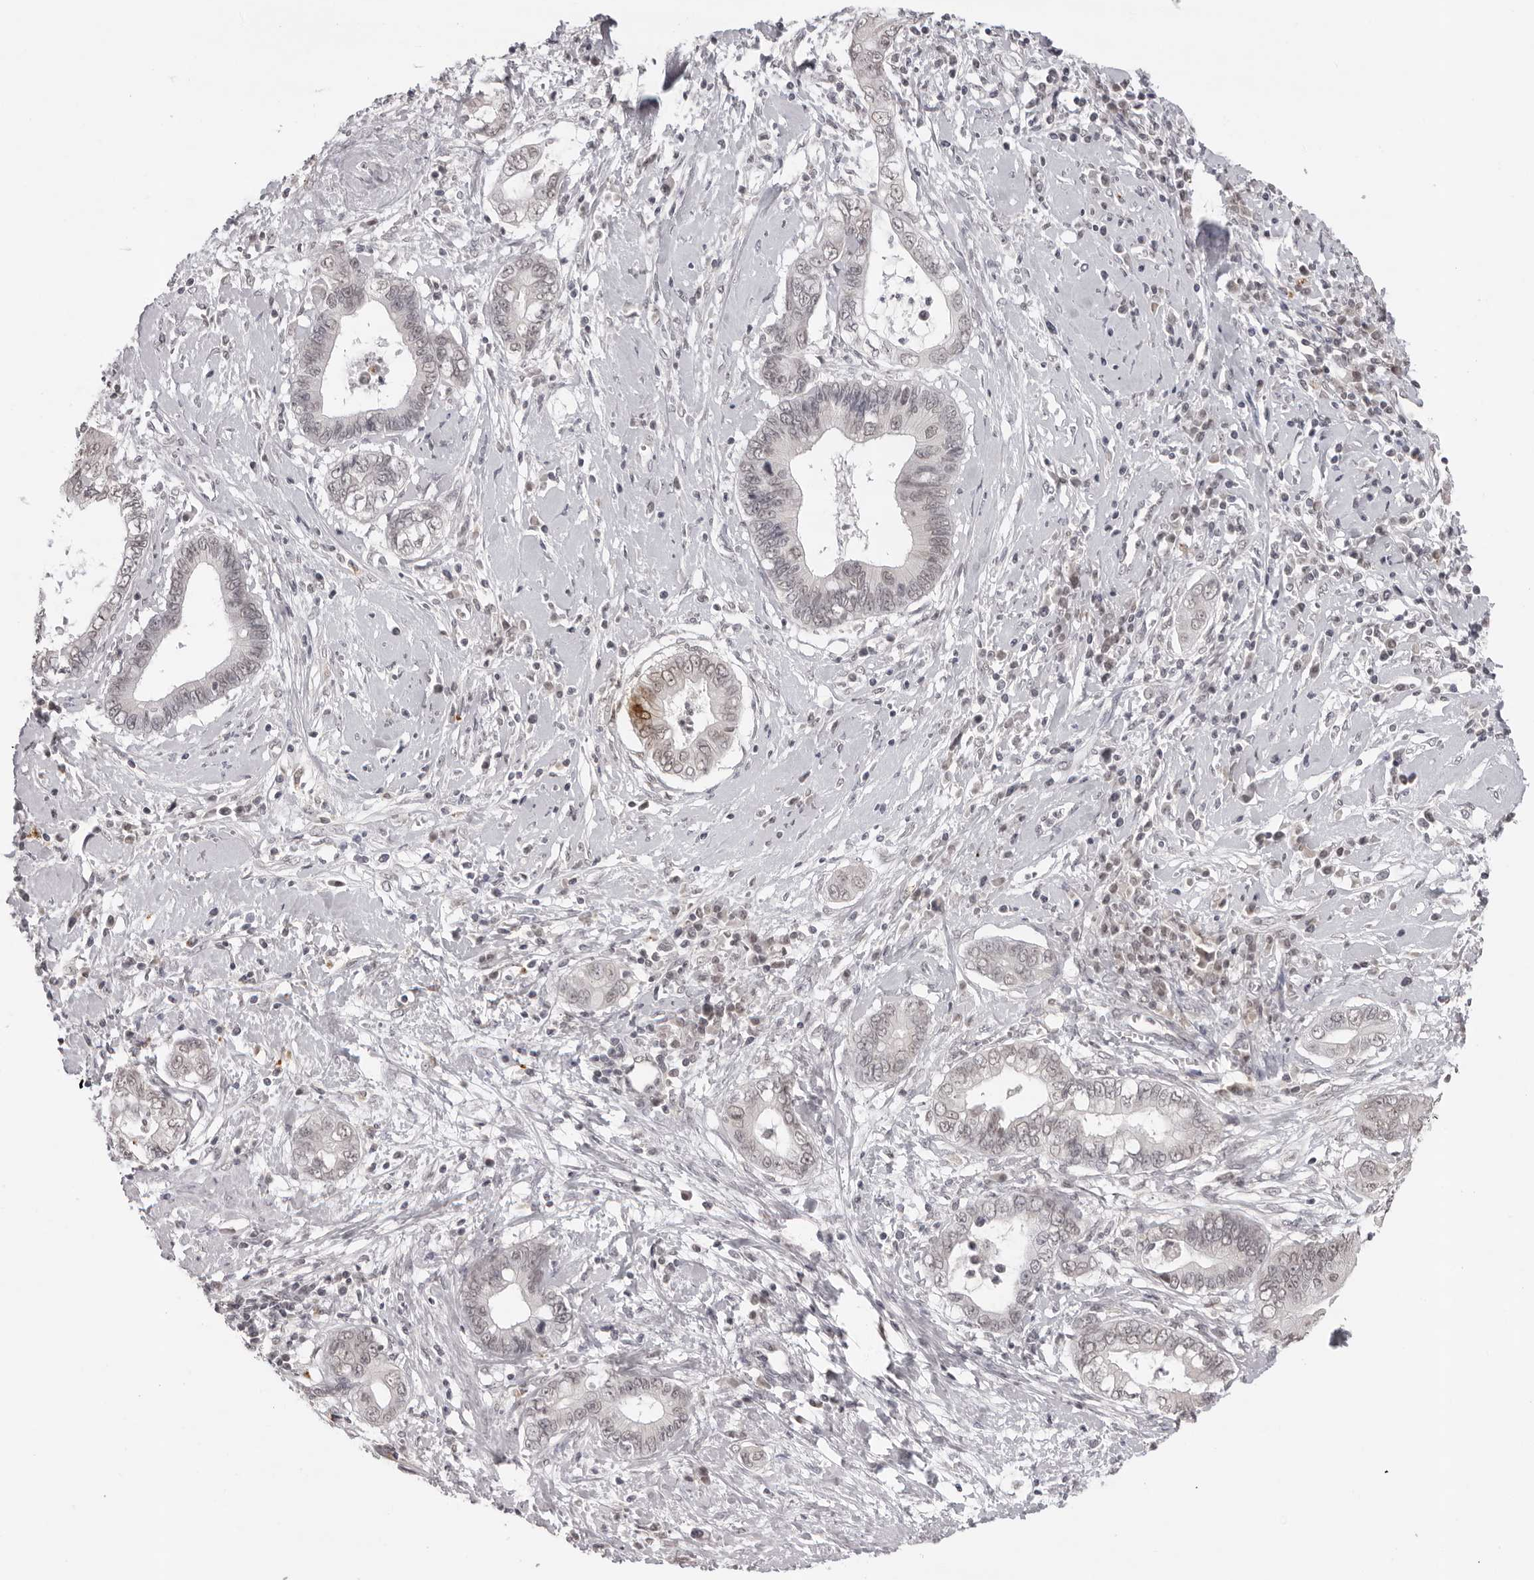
{"staining": {"intensity": "weak", "quantity": "<25%", "location": "nuclear"}, "tissue": "cervical cancer", "cell_type": "Tumor cells", "image_type": "cancer", "snomed": [{"axis": "morphology", "description": "Adenocarcinoma, NOS"}, {"axis": "topography", "description": "Cervix"}], "caption": "There is no significant staining in tumor cells of cervical cancer (adenocarcinoma). (DAB (3,3'-diaminobenzidine) IHC, high magnification).", "gene": "NTM", "patient": {"sex": "female", "age": 44}}